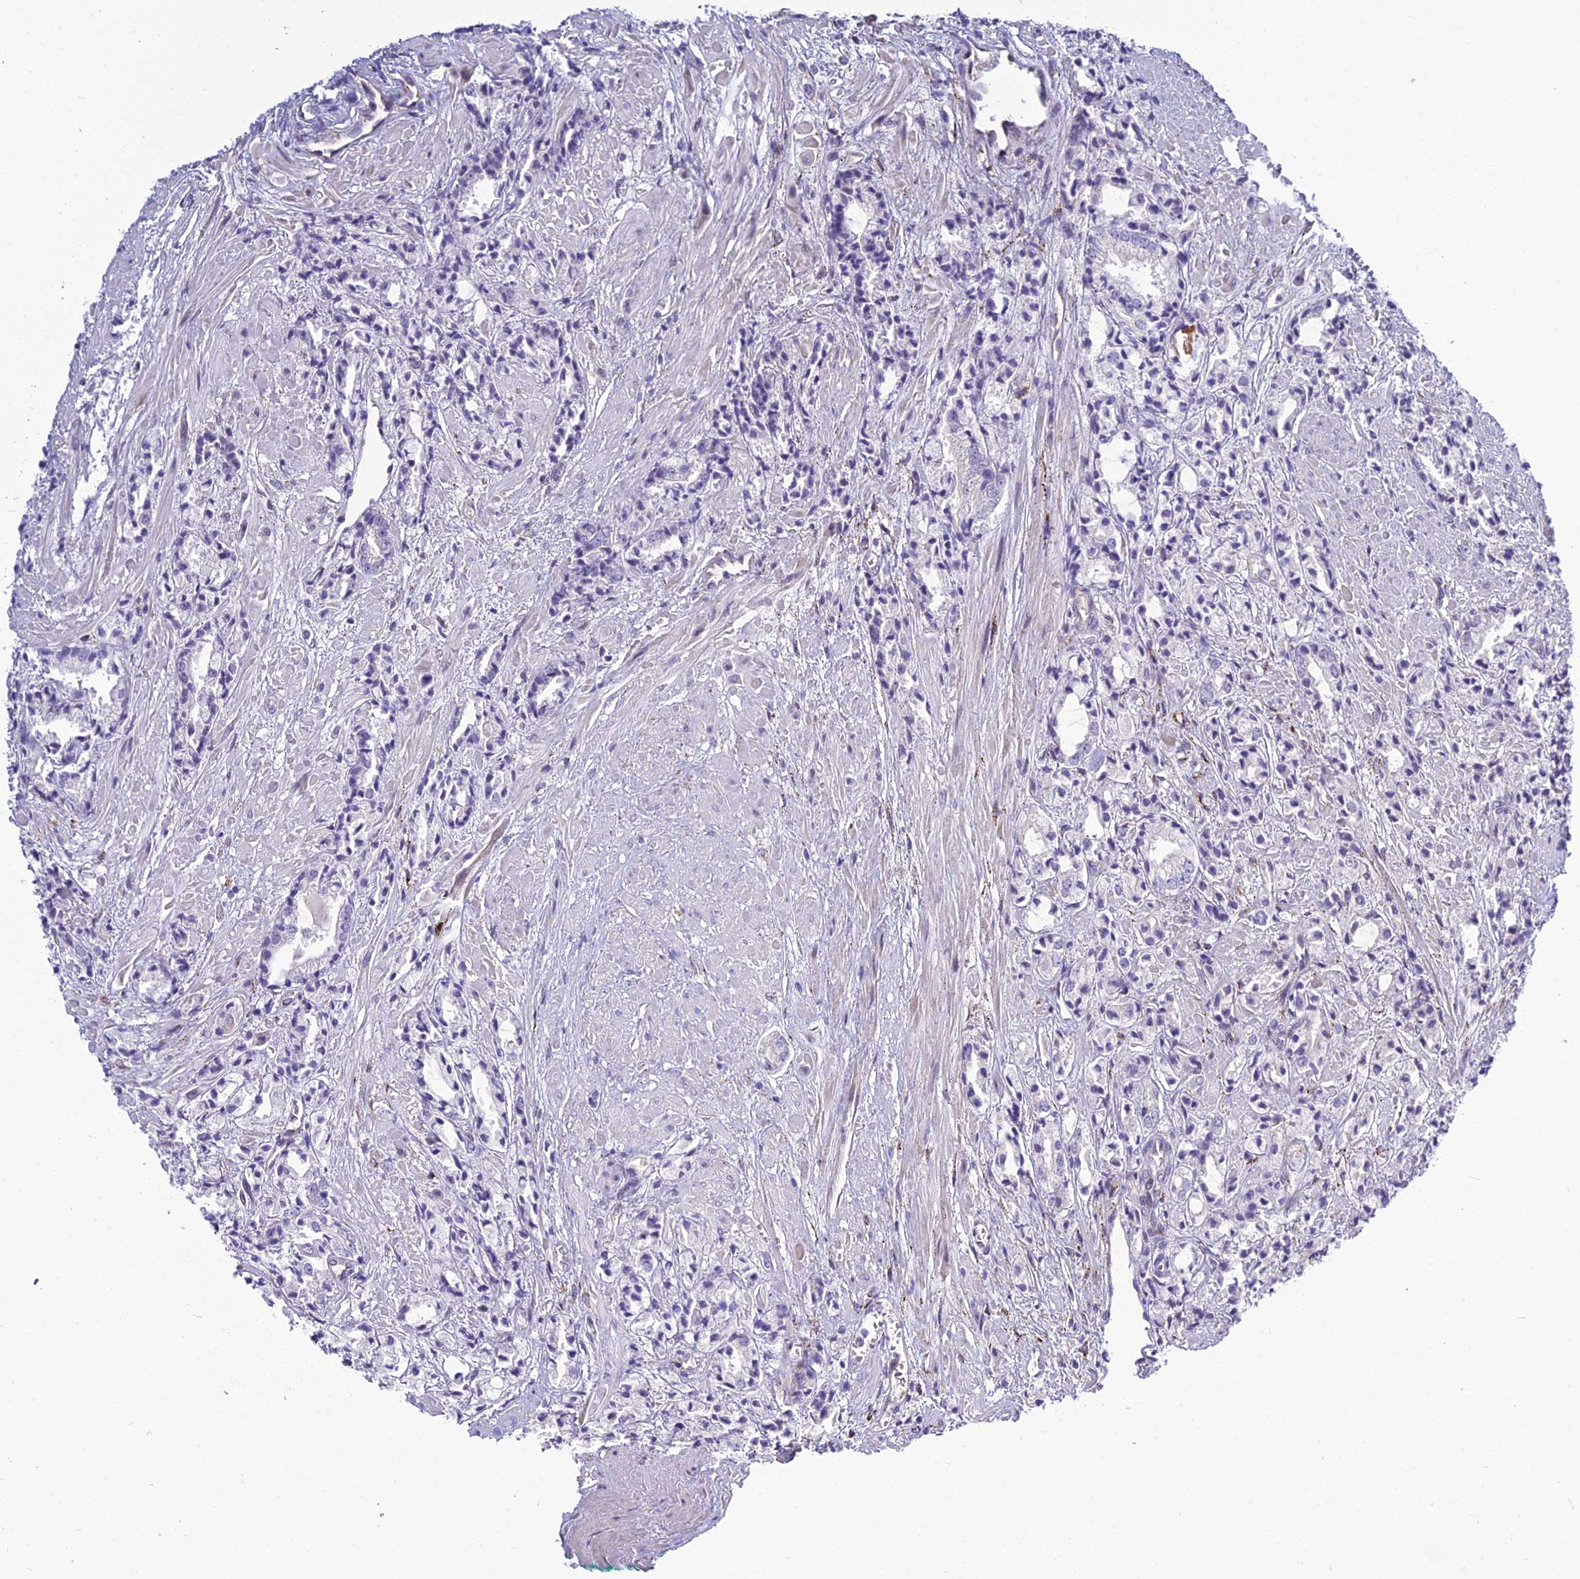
{"staining": {"intensity": "negative", "quantity": "none", "location": "none"}, "tissue": "prostate cancer", "cell_type": "Tumor cells", "image_type": "cancer", "snomed": [{"axis": "morphology", "description": "Adenocarcinoma, High grade"}, {"axis": "topography", "description": "Prostate"}], "caption": "DAB (3,3'-diaminobenzidine) immunohistochemical staining of human prostate adenocarcinoma (high-grade) displays no significant expression in tumor cells.", "gene": "CLEC11A", "patient": {"sex": "male", "age": 50}}